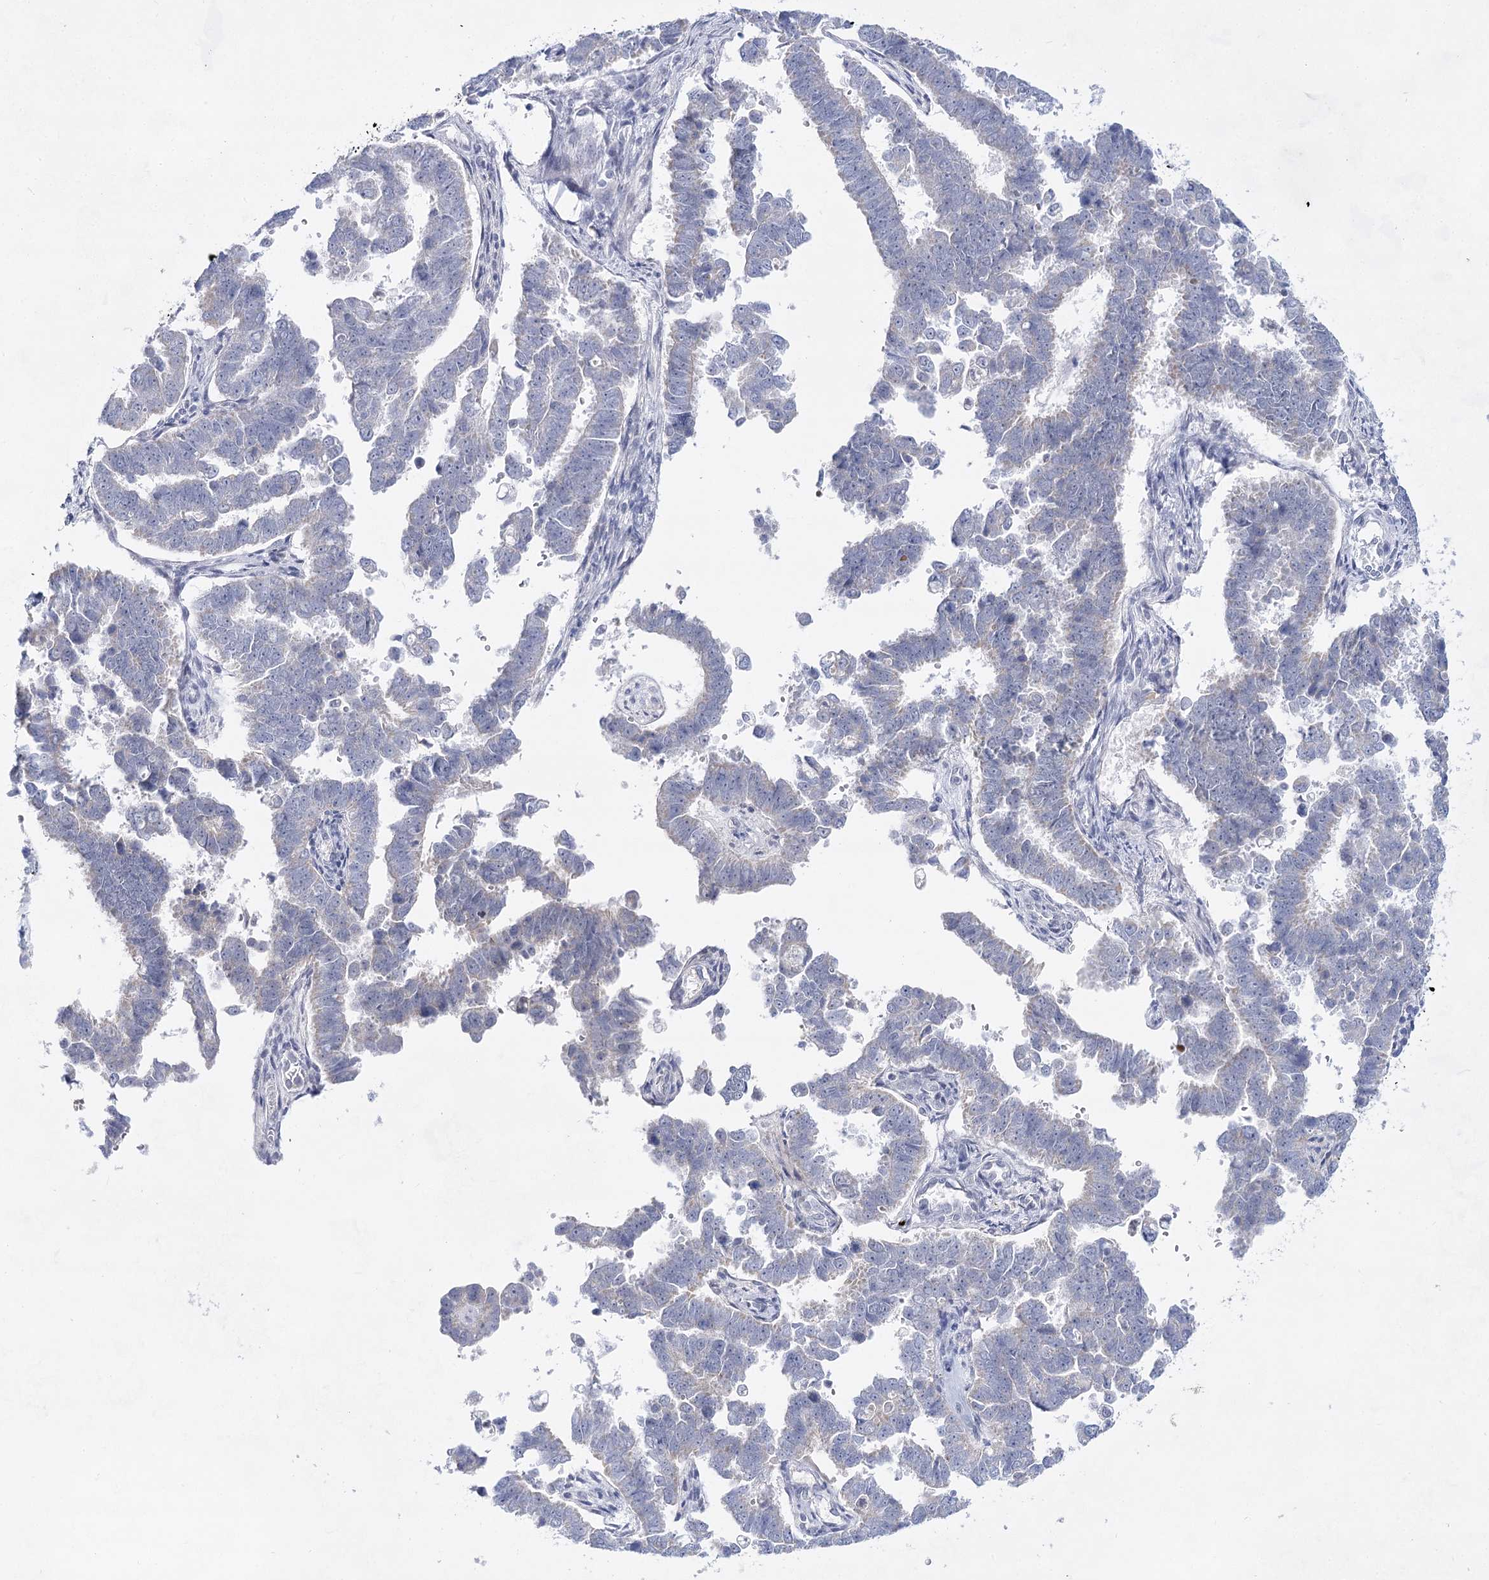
{"staining": {"intensity": "negative", "quantity": "none", "location": "none"}, "tissue": "endometrial cancer", "cell_type": "Tumor cells", "image_type": "cancer", "snomed": [{"axis": "morphology", "description": "Adenocarcinoma, NOS"}, {"axis": "topography", "description": "Endometrium"}], "caption": "Endometrial cancer was stained to show a protein in brown. There is no significant staining in tumor cells. (Stains: DAB (3,3'-diaminobenzidine) immunohistochemistry with hematoxylin counter stain, Microscopy: brightfield microscopy at high magnification).", "gene": "BPHL", "patient": {"sex": "female", "age": 75}}